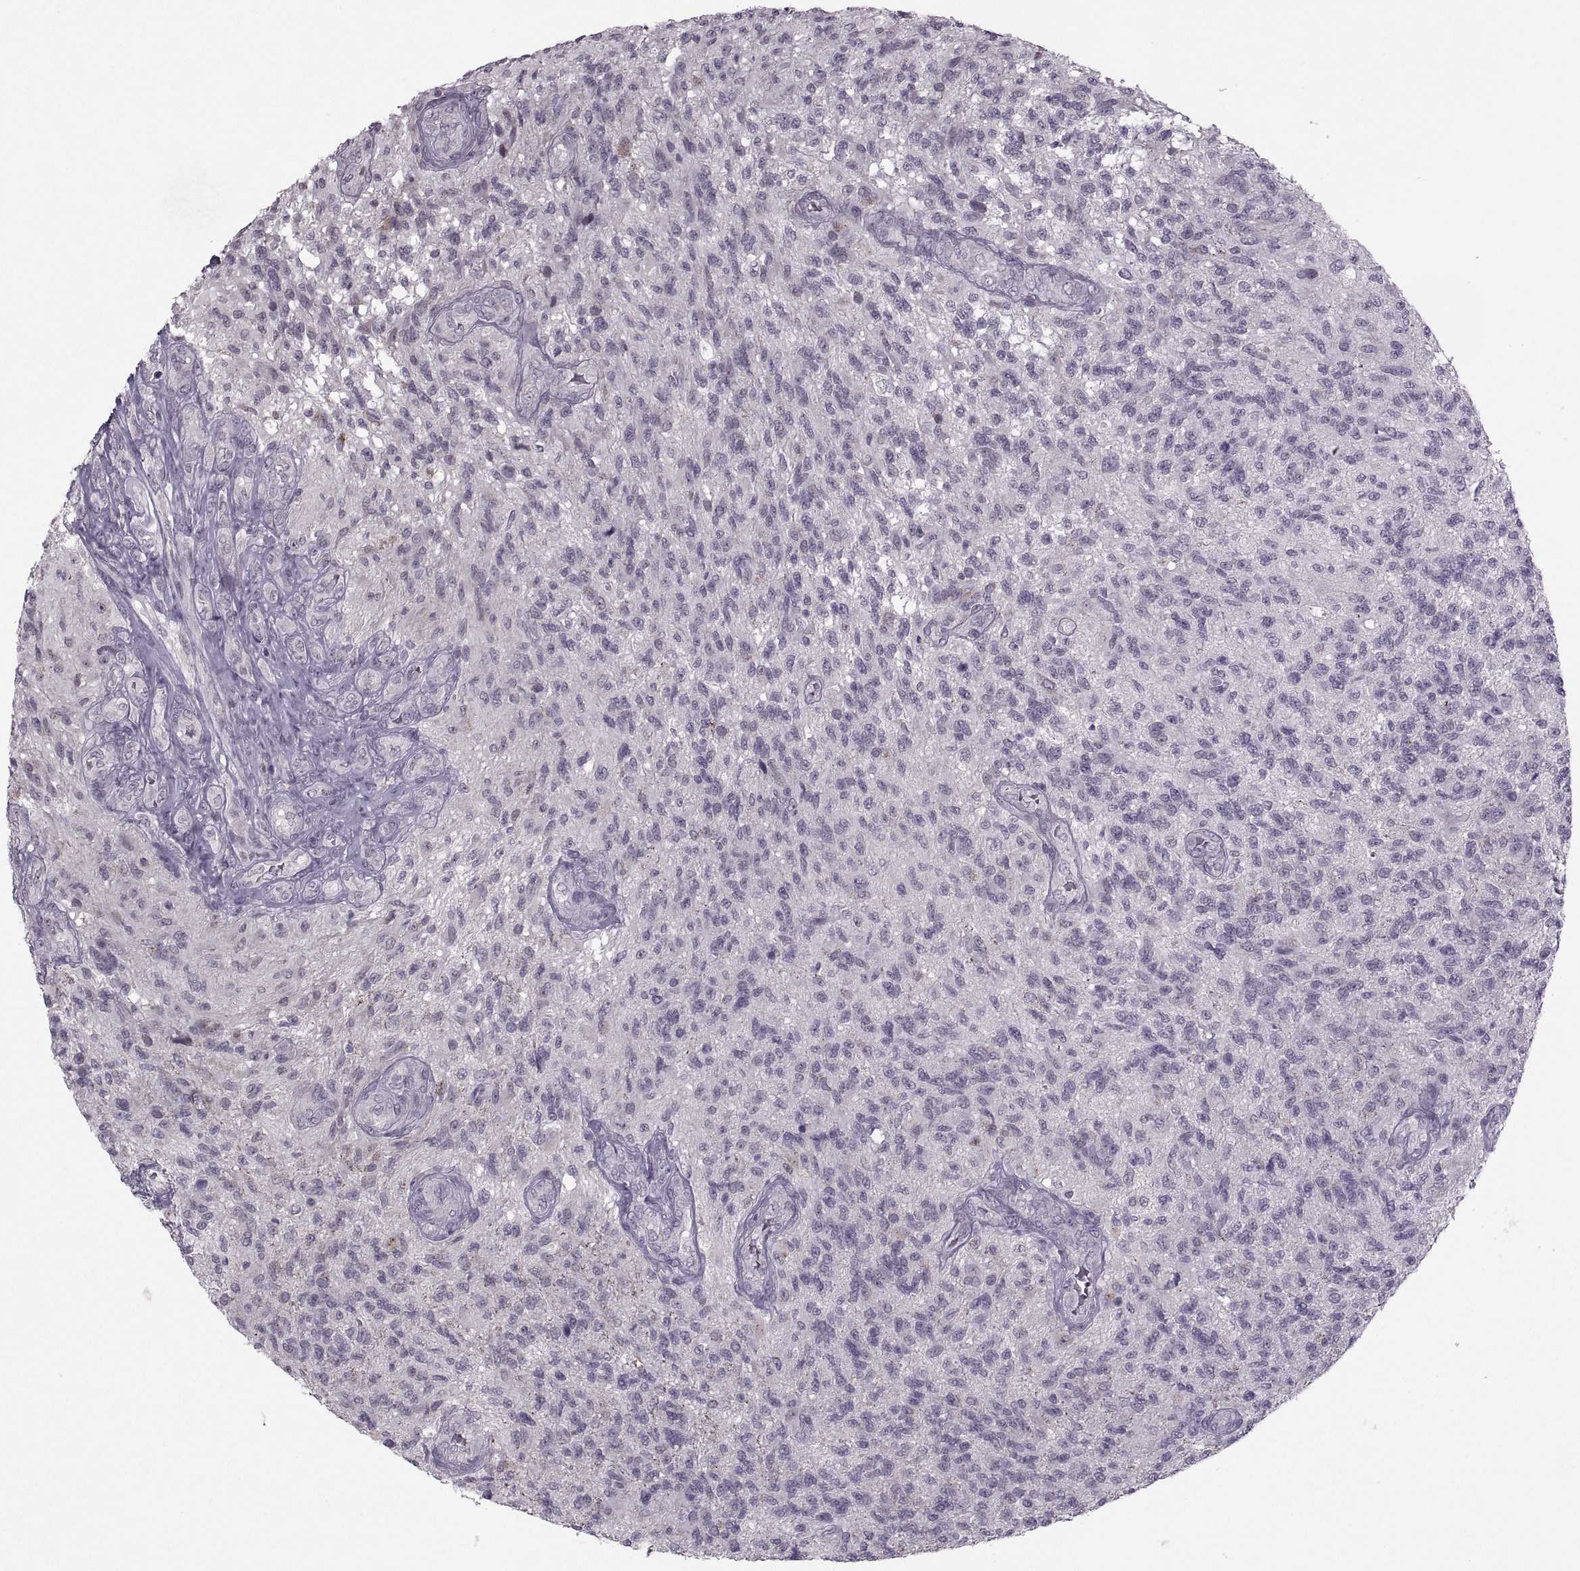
{"staining": {"intensity": "negative", "quantity": "none", "location": "none"}, "tissue": "glioma", "cell_type": "Tumor cells", "image_type": "cancer", "snomed": [{"axis": "morphology", "description": "Glioma, malignant, High grade"}, {"axis": "topography", "description": "Brain"}], "caption": "An immunohistochemistry (IHC) photomicrograph of glioma is shown. There is no staining in tumor cells of glioma. (Stains: DAB immunohistochemistry (IHC) with hematoxylin counter stain, Microscopy: brightfield microscopy at high magnification).", "gene": "MGAT4D", "patient": {"sex": "male", "age": 56}}